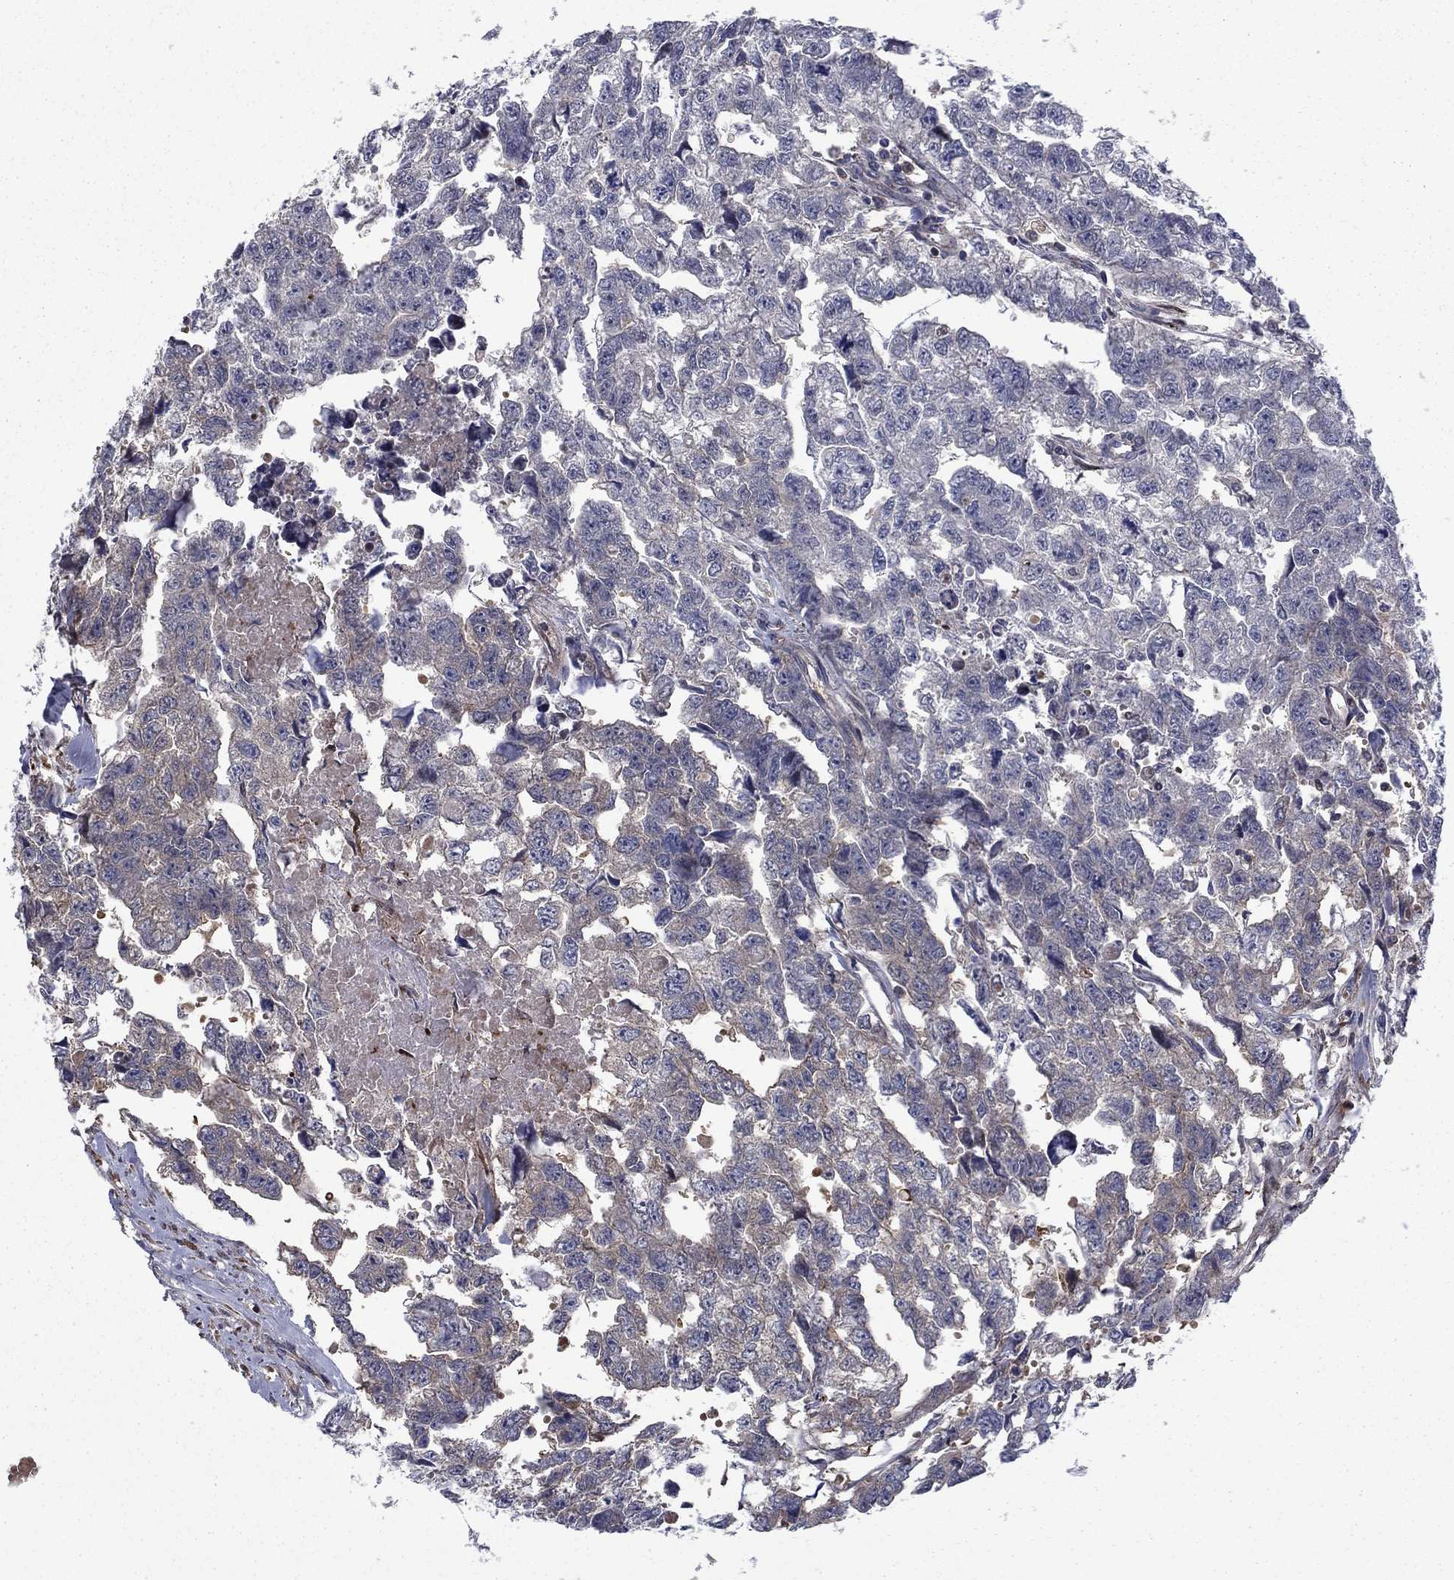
{"staining": {"intensity": "negative", "quantity": "none", "location": "none"}, "tissue": "testis cancer", "cell_type": "Tumor cells", "image_type": "cancer", "snomed": [{"axis": "morphology", "description": "Carcinoma, Embryonal, NOS"}, {"axis": "morphology", "description": "Teratoma, malignant, NOS"}, {"axis": "topography", "description": "Testis"}], "caption": "The photomicrograph exhibits no staining of tumor cells in testis cancer (embryonal carcinoma).", "gene": "HDAC4", "patient": {"sex": "male", "age": 44}}